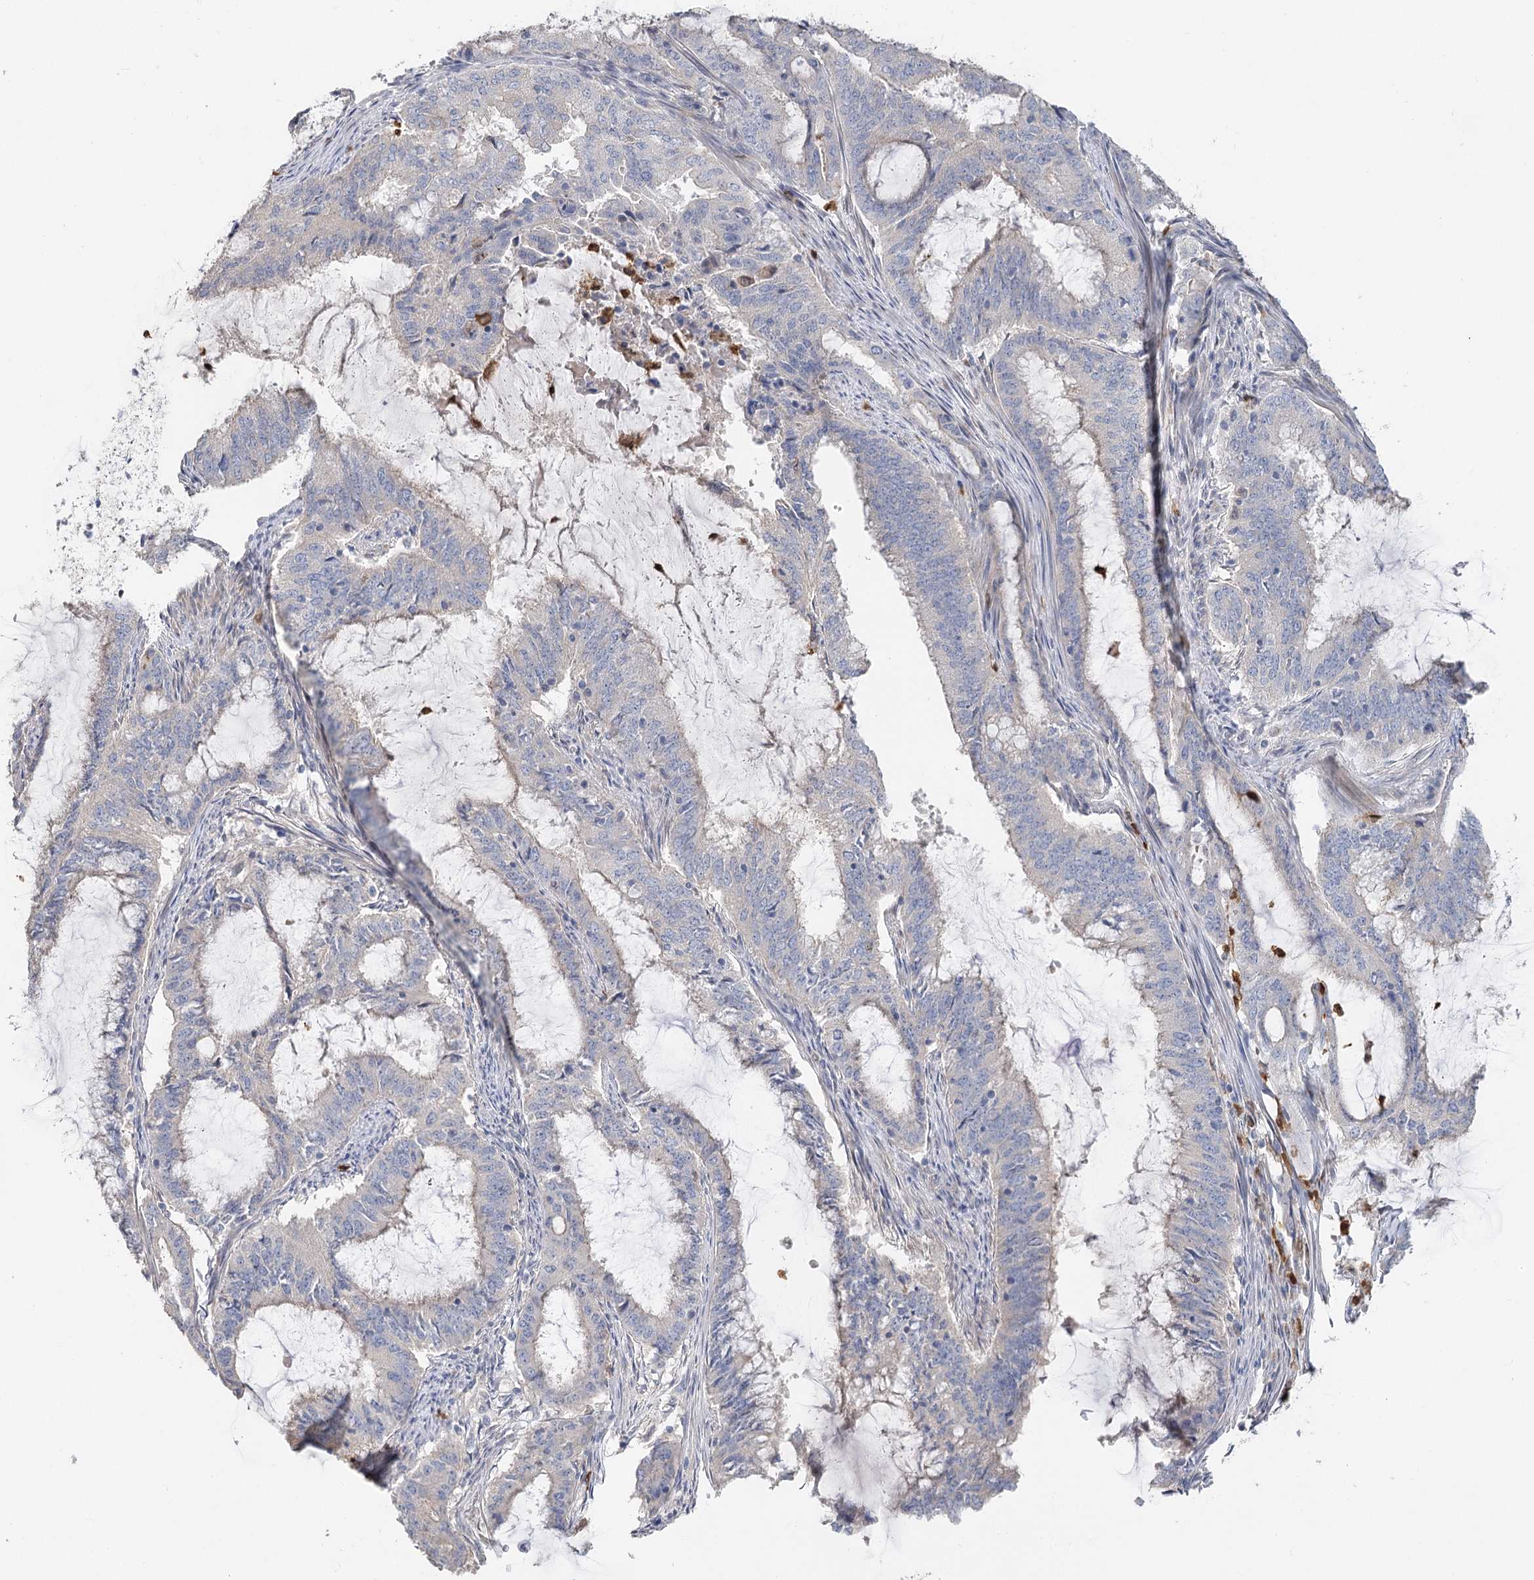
{"staining": {"intensity": "negative", "quantity": "none", "location": "none"}, "tissue": "endometrial cancer", "cell_type": "Tumor cells", "image_type": "cancer", "snomed": [{"axis": "morphology", "description": "Adenocarcinoma, NOS"}, {"axis": "topography", "description": "Endometrium"}], "caption": "IHC of human endometrial cancer (adenocarcinoma) displays no positivity in tumor cells. (DAB immunohistochemistry visualized using brightfield microscopy, high magnification).", "gene": "EPB41L5", "patient": {"sex": "female", "age": 51}}